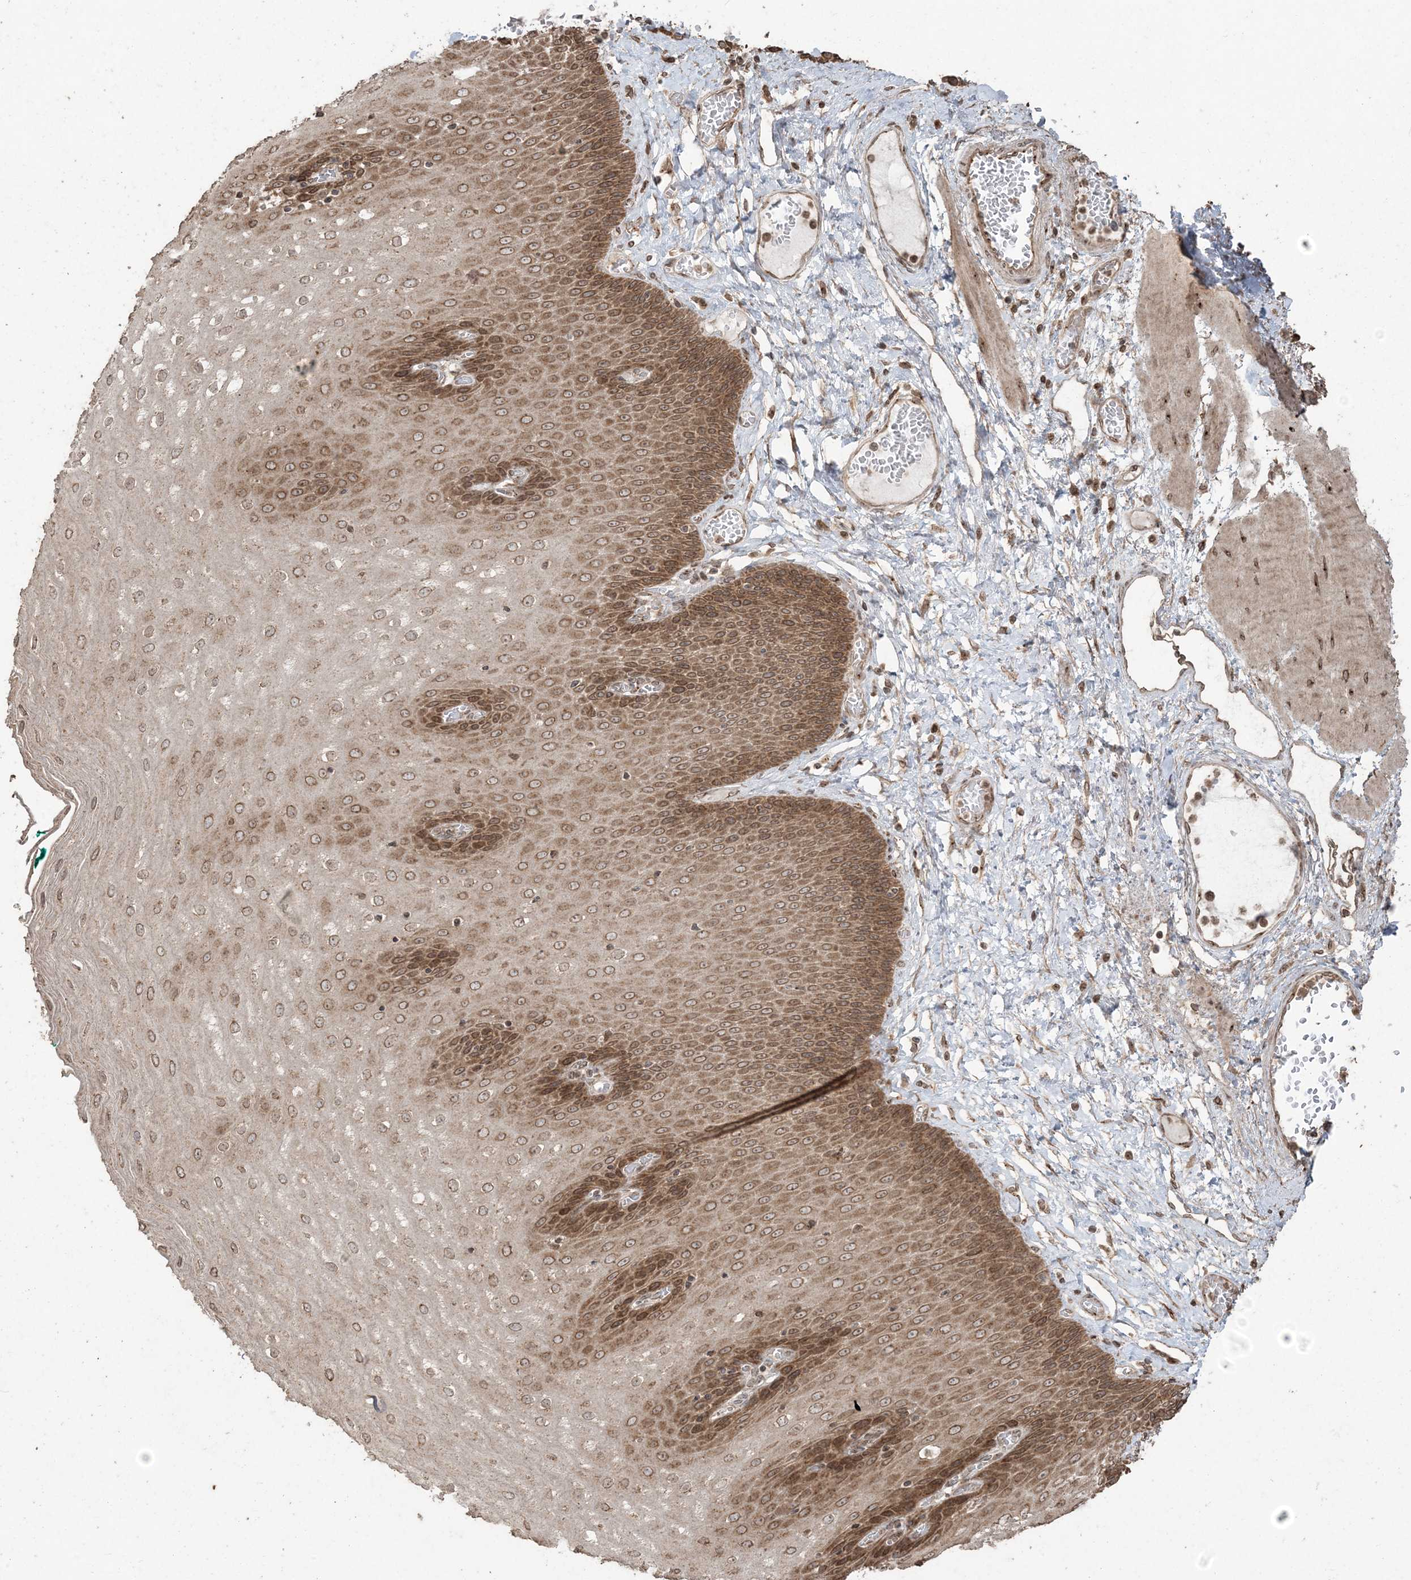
{"staining": {"intensity": "strong", "quantity": ">75%", "location": "cytoplasmic/membranous"}, "tissue": "esophagus", "cell_type": "Squamous epithelial cells", "image_type": "normal", "snomed": [{"axis": "morphology", "description": "Normal tissue, NOS"}, {"axis": "topography", "description": "Esophagus"}], "caption": "Benign esophagus exhibits strong cytoplasmic/membranous staining in about >75% of squamous epithelial cells.", "gene": "DDX19B", "patient": {"sex": "male", "age": 60}}